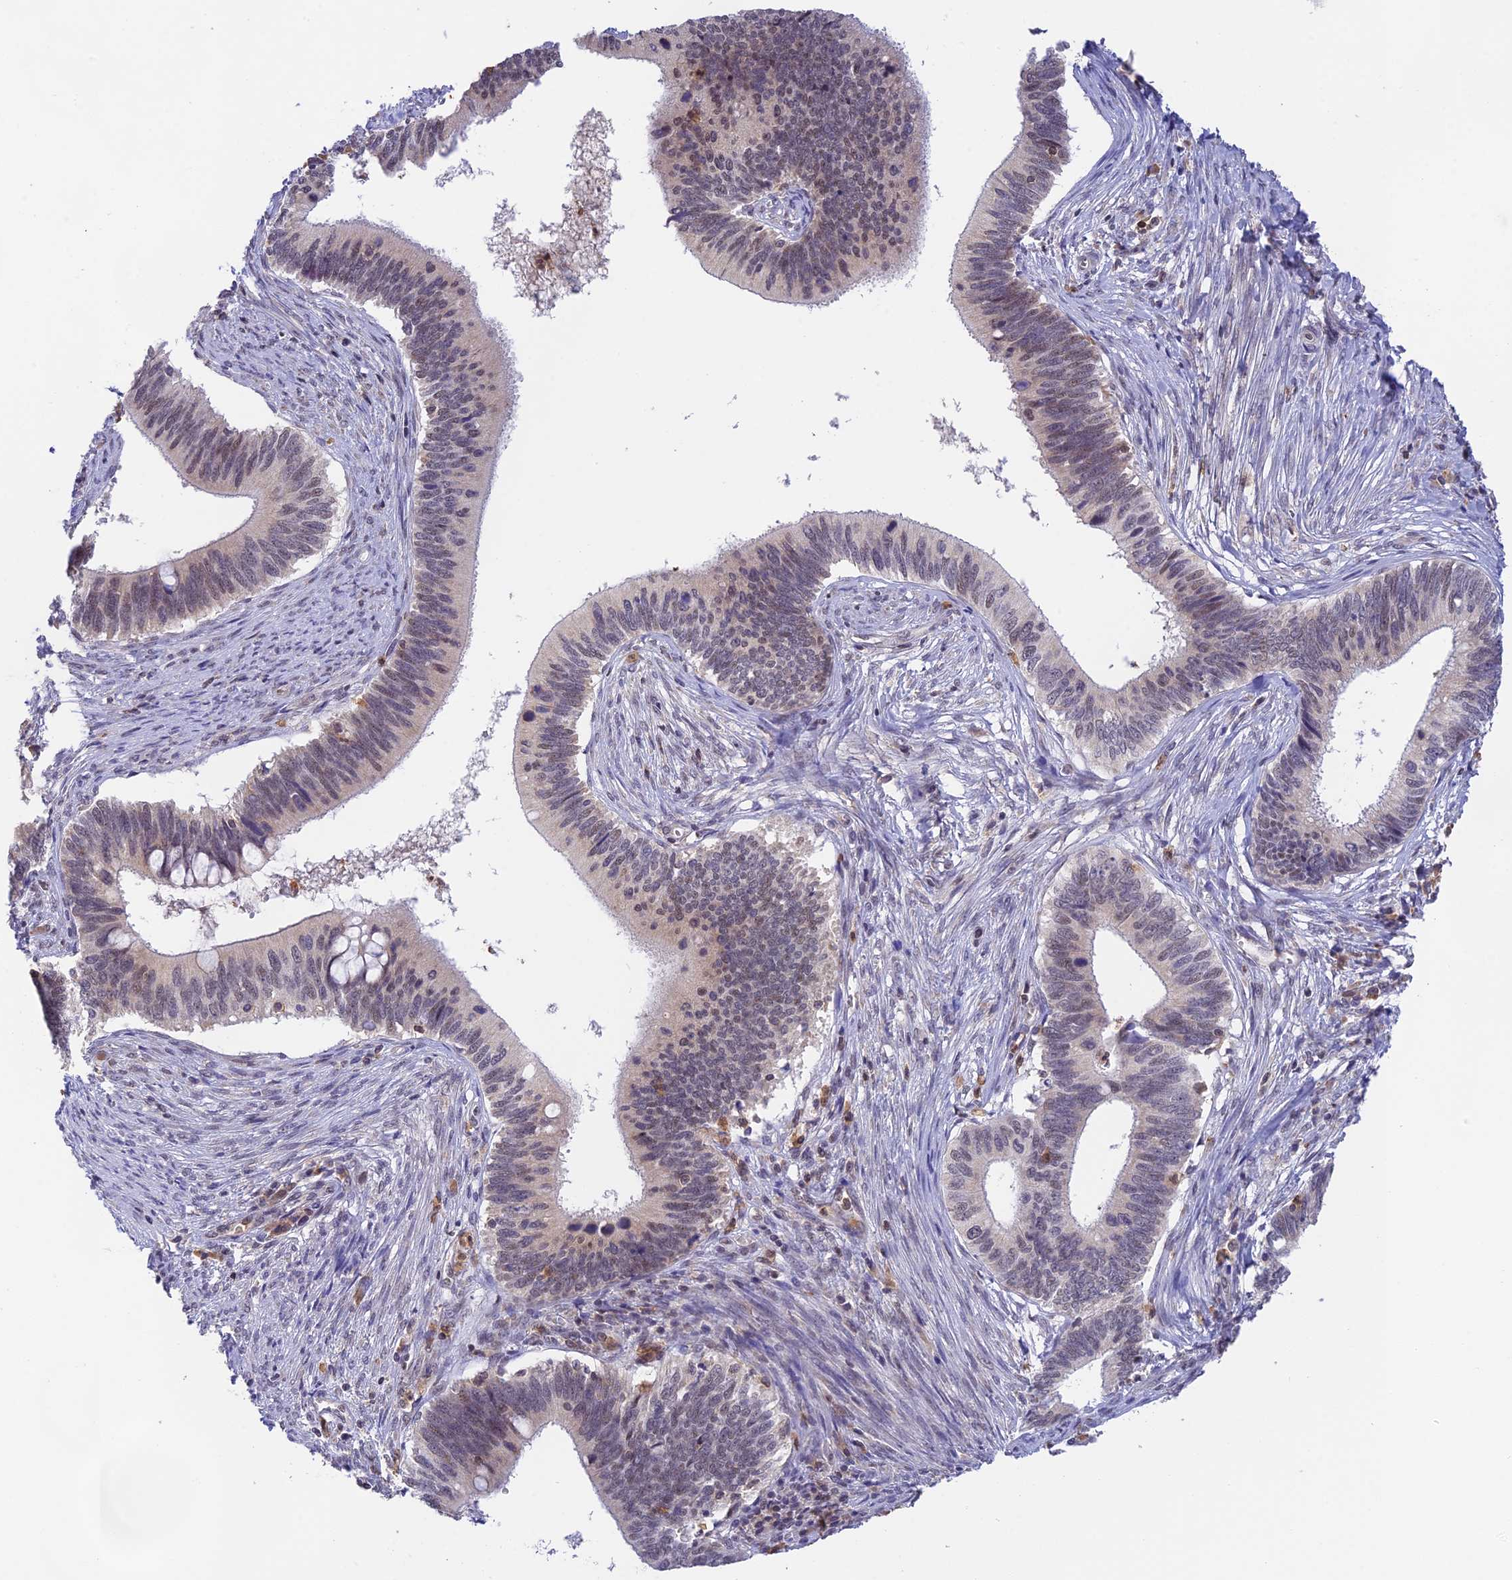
{"staining": {"intensity": "weak", "quantity": "<25%", "location": "nuclear"}, "tissue": "cervical cancer", "cell_type": "Tumor cells", "image_type": "cancer", "snomed": [{"axis": "morphology", "description": "Adenocarcinoma, NOS"}, {"axis": "topography", "description": "Cervix"}], "caption": "This is an IHC micrograph of human cervical cancer. There is no expression in tumor cells.", "gene": "PEX16", "patient": {"sex": "female", "age": 42}}